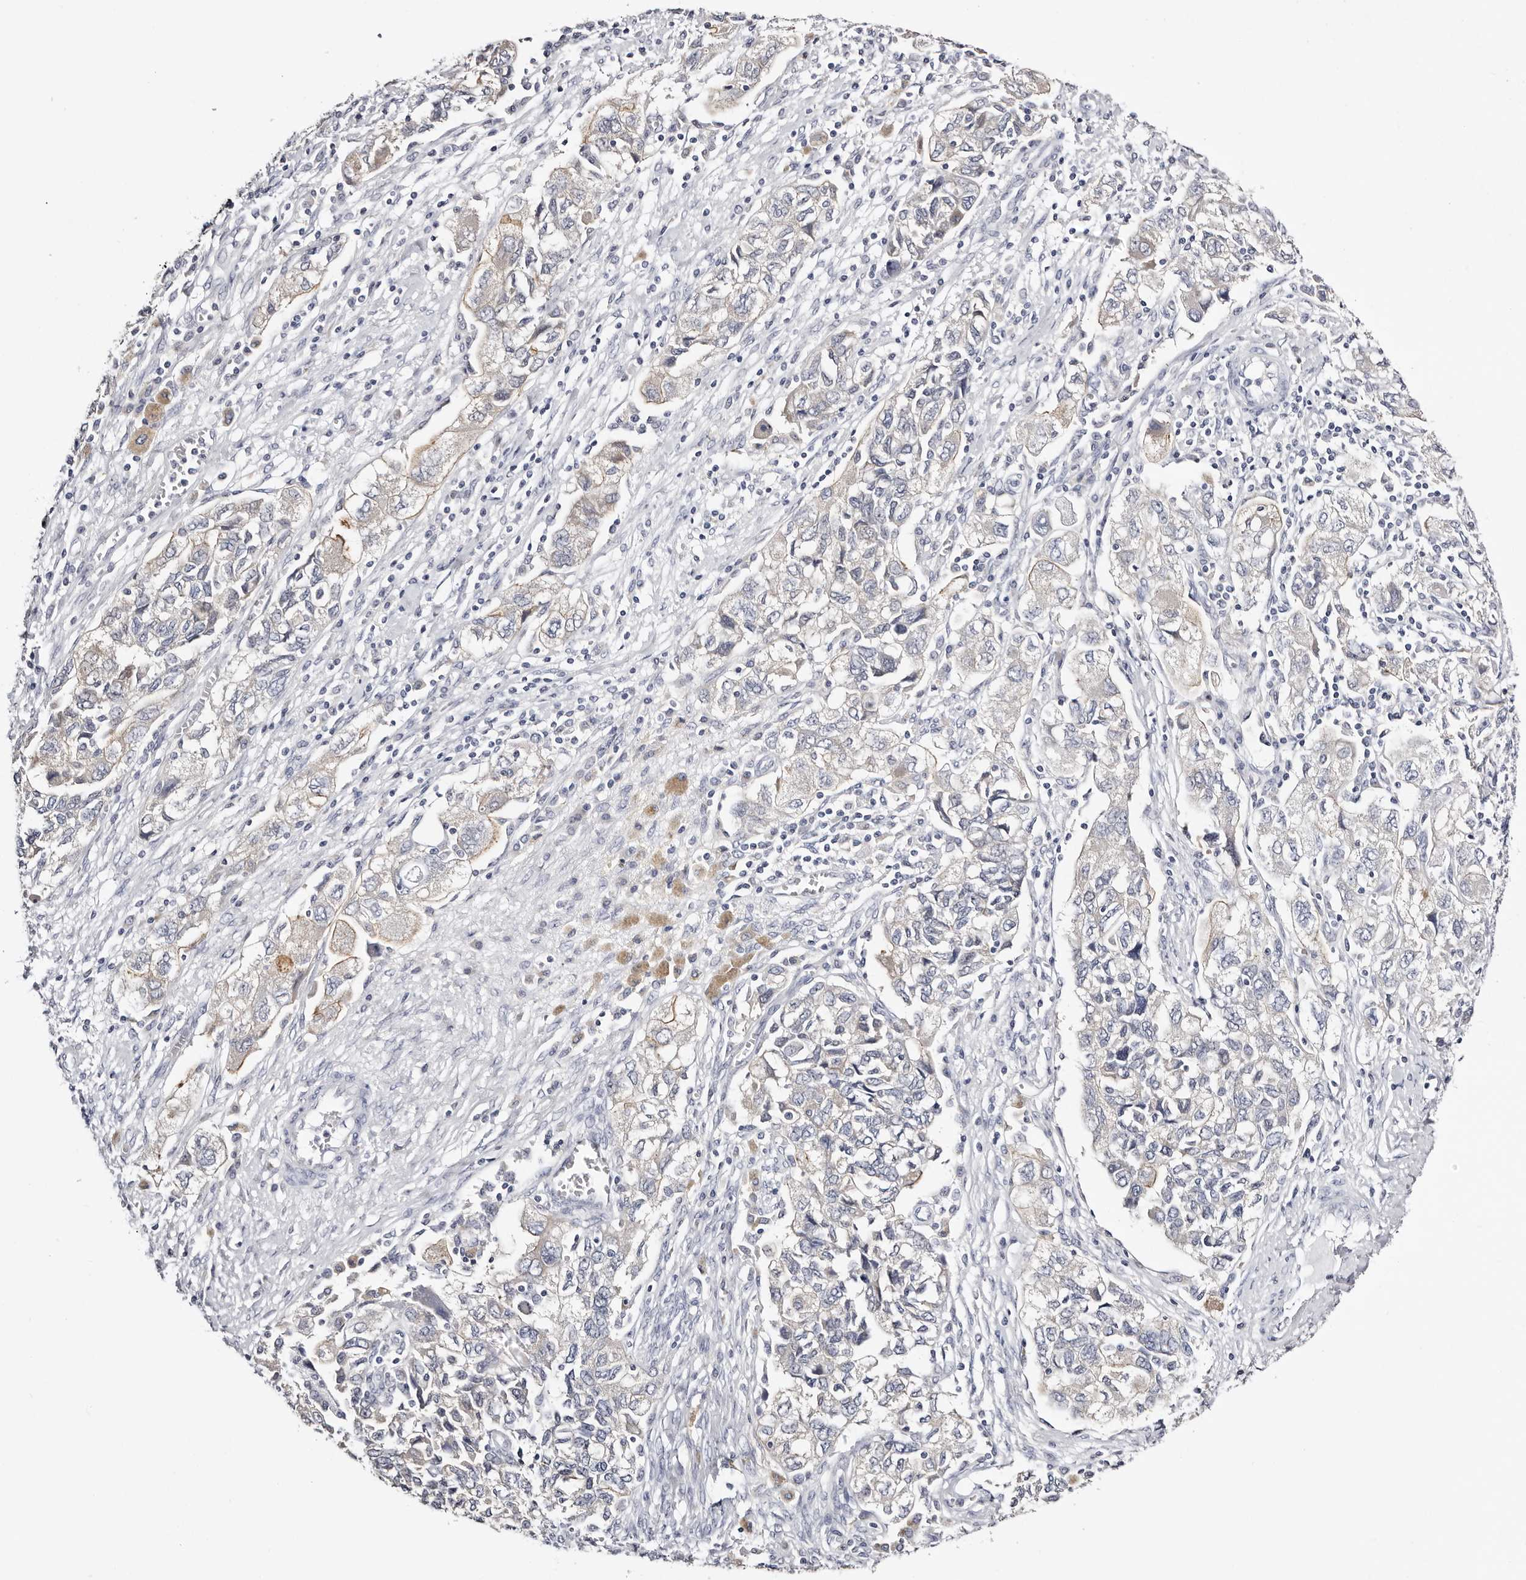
{"staining": {"intensity": "negative", "quantity": "none", "location": "none"}, "tissue": "ovarian cancer", "cell_type": "Tumor cells", "image_type": "cancer", "snomed": [{"axis": "morphology", "description": "Carcinoma, NOS"}, {"axis": "morphology", "description": "Cystadenocarcinoma, serous, NOS"}, {"axis": "topography", "description": "Ovary"}], "caption": "Human ovarian serous cystadenocarcinoma stained for a protein using IHC demonstrates no positivity in tumor cells.", "gene": "ROM1", "patient": {"sex": "female", "age": 69}}